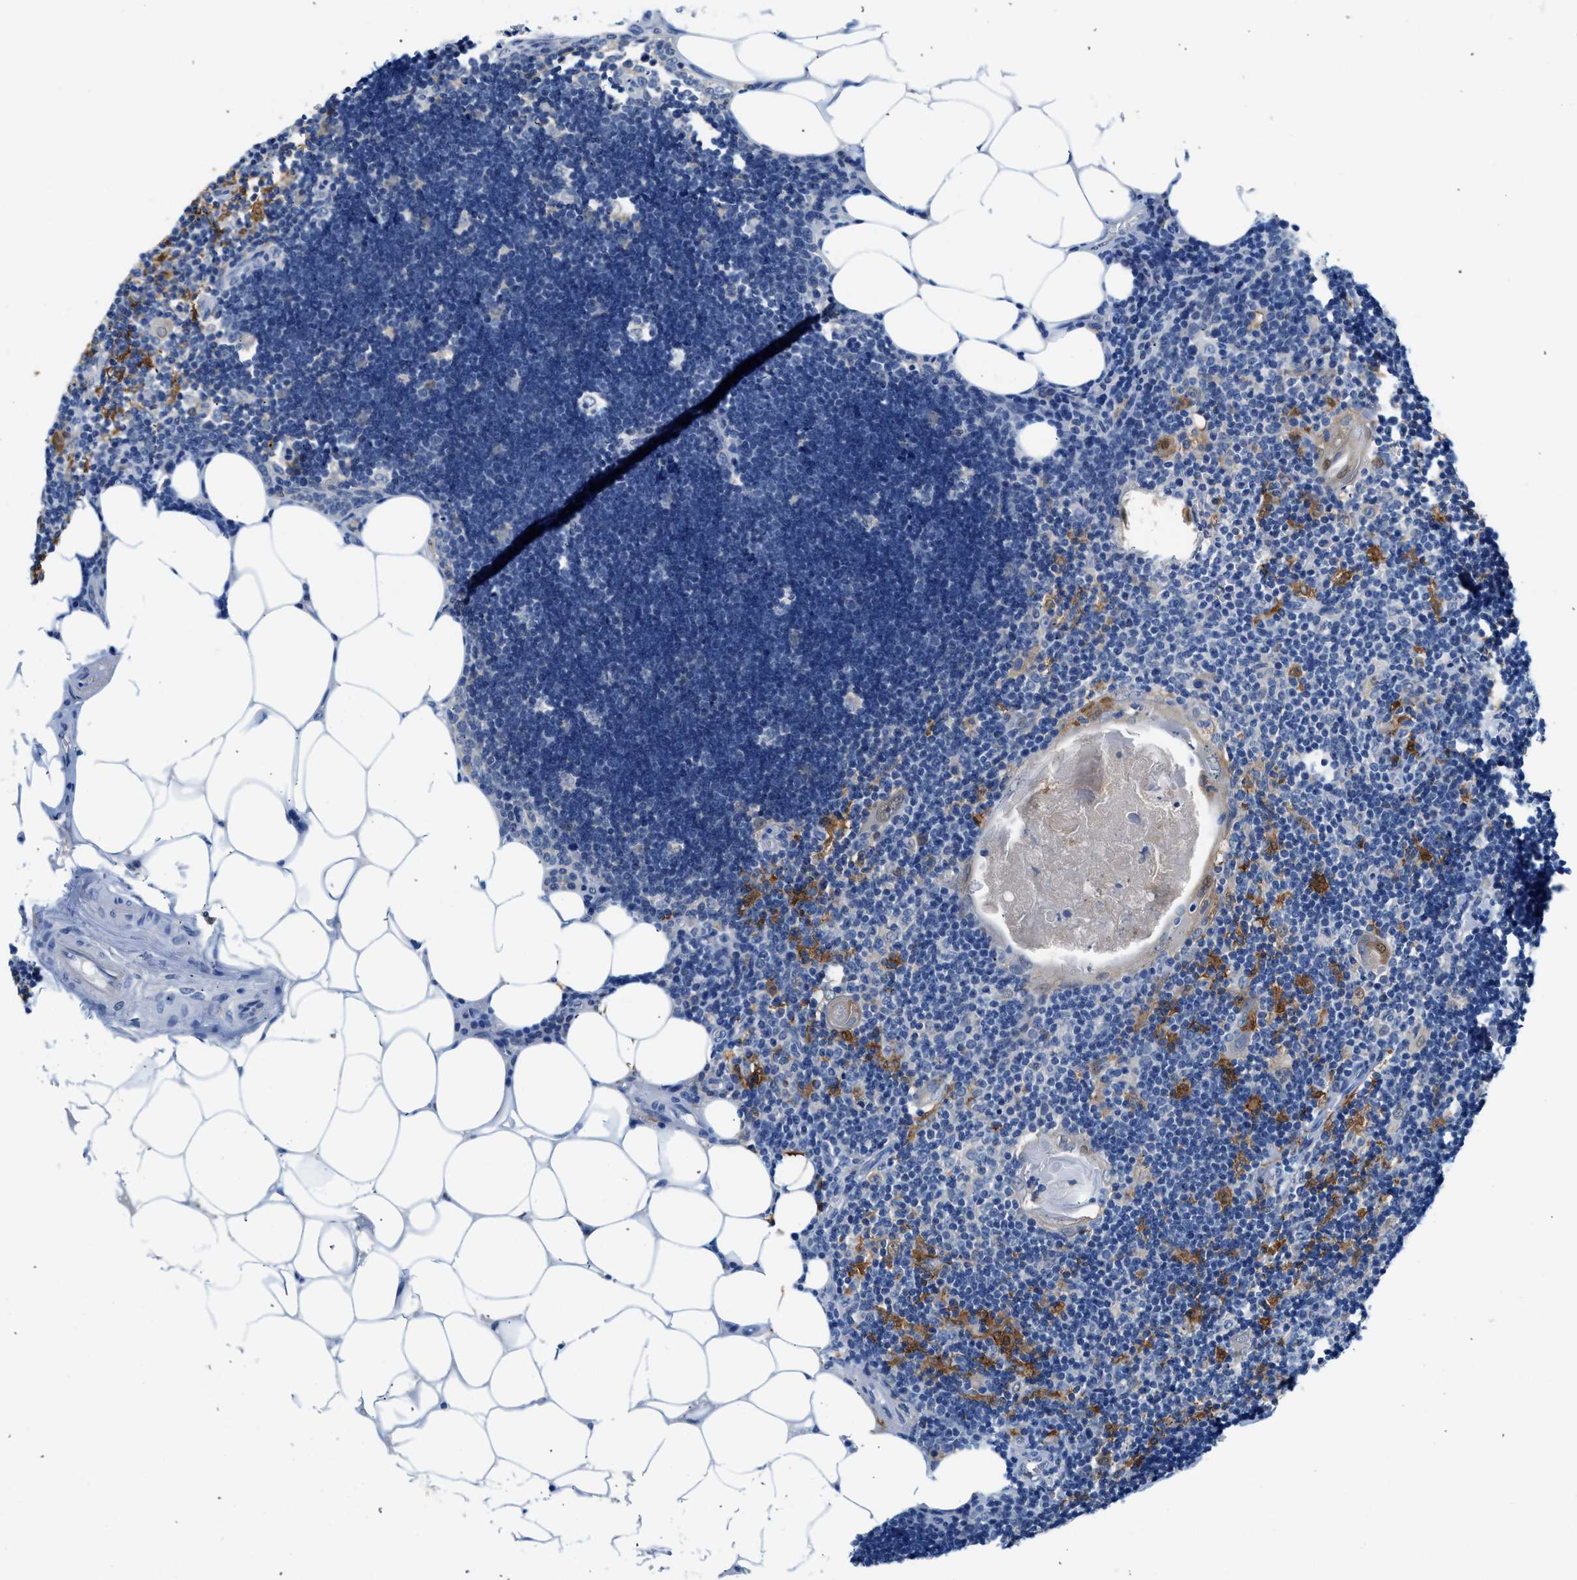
{"staining": {"intensity": "negative", "quantity": "none", "location": "none"}, "tissue": "lymph node", "cell_type": "Germinal center cells", "image_type": "normal", "snomed": [{"axis": "morphology", "description": "Normal tissue, NOS"}, {"axis": "topography", "description": "Lymph node"}], "caption": "The photomicrograph exhibits no significant staining in germinal center cells of lymph node.", "gene": "FADS6", "patient": {"sex": "male", "age": 33}}